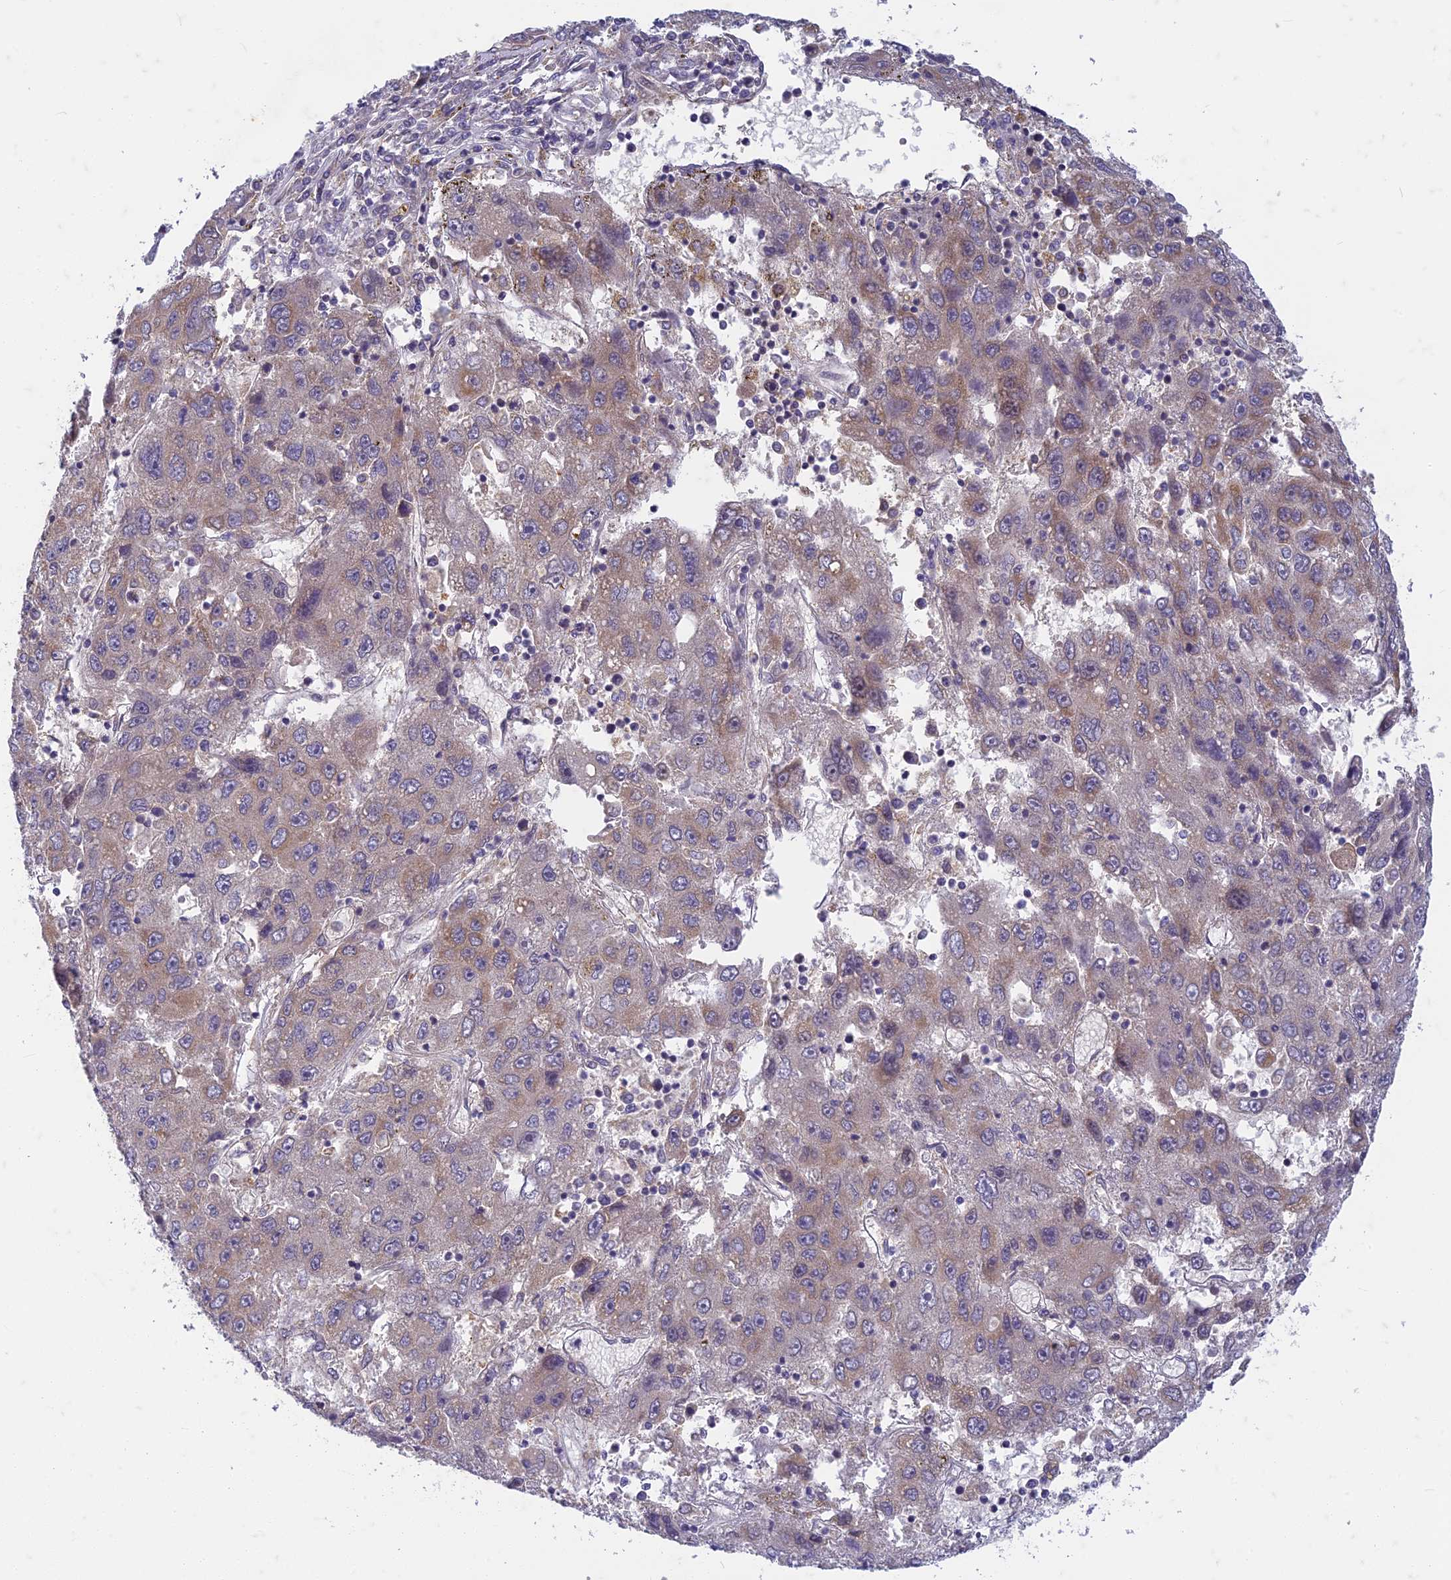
{"staining": {"intensity": "moderate", "quantity": "<25%", "location": "cytoplasmic/membranous"}, "tissue": "liver cancer", "cell_type": "Tumor cells", "image_type": "cancer", "snomed": [{"axis": "morphology", "description": "Carcinoma, Hepatocellular, NOS"}, {"axis": "topography", "description": "Liver"}], "caption": "Moderate cytoplasmic/membranous staining is appreciated in about <25% of tumor cells in liver cancer.", "gene": "TCF25", "patient": {"sex": "male", "age": 49}}